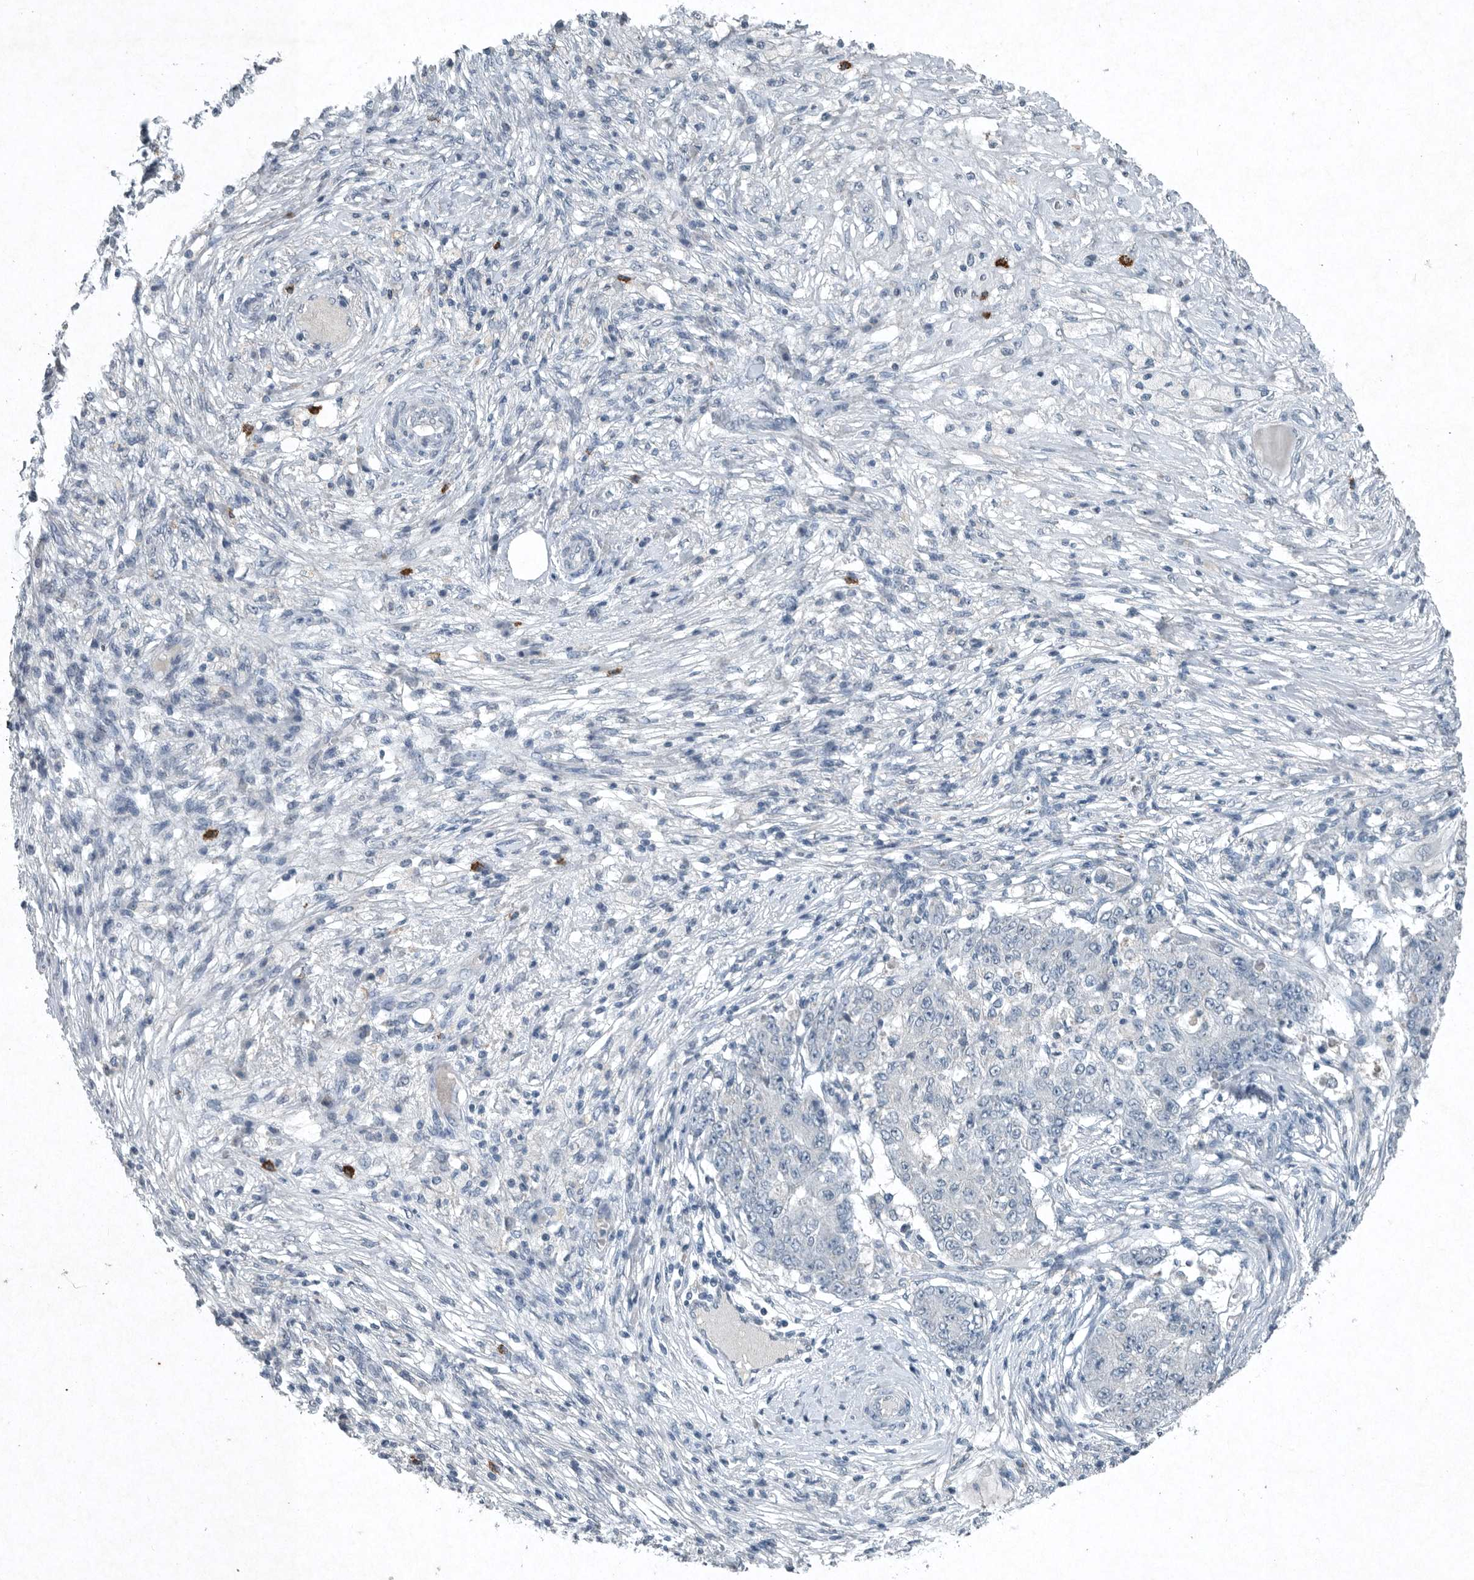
{"staining": {"intensity": "negative", "quantity": "none", "location": "none"}, "tissue": "ovarian cancer", "cell_type": "Tumor cells", "image_type": "cancer", "snomed": [{"axis": "morphology", "description": "Carcinoma, endometroid"}, {"axis": "topography", "description": "Ovary"}], "caption": "A high-resolution micrograph shows immunohistochemistry (IHC) staining of ovarian cancer (endometroid carcinoma), which demonstrates no significant expression in tumor cells.", "gene": "IL20", "patient": {"sex": "female", "age": 42}}